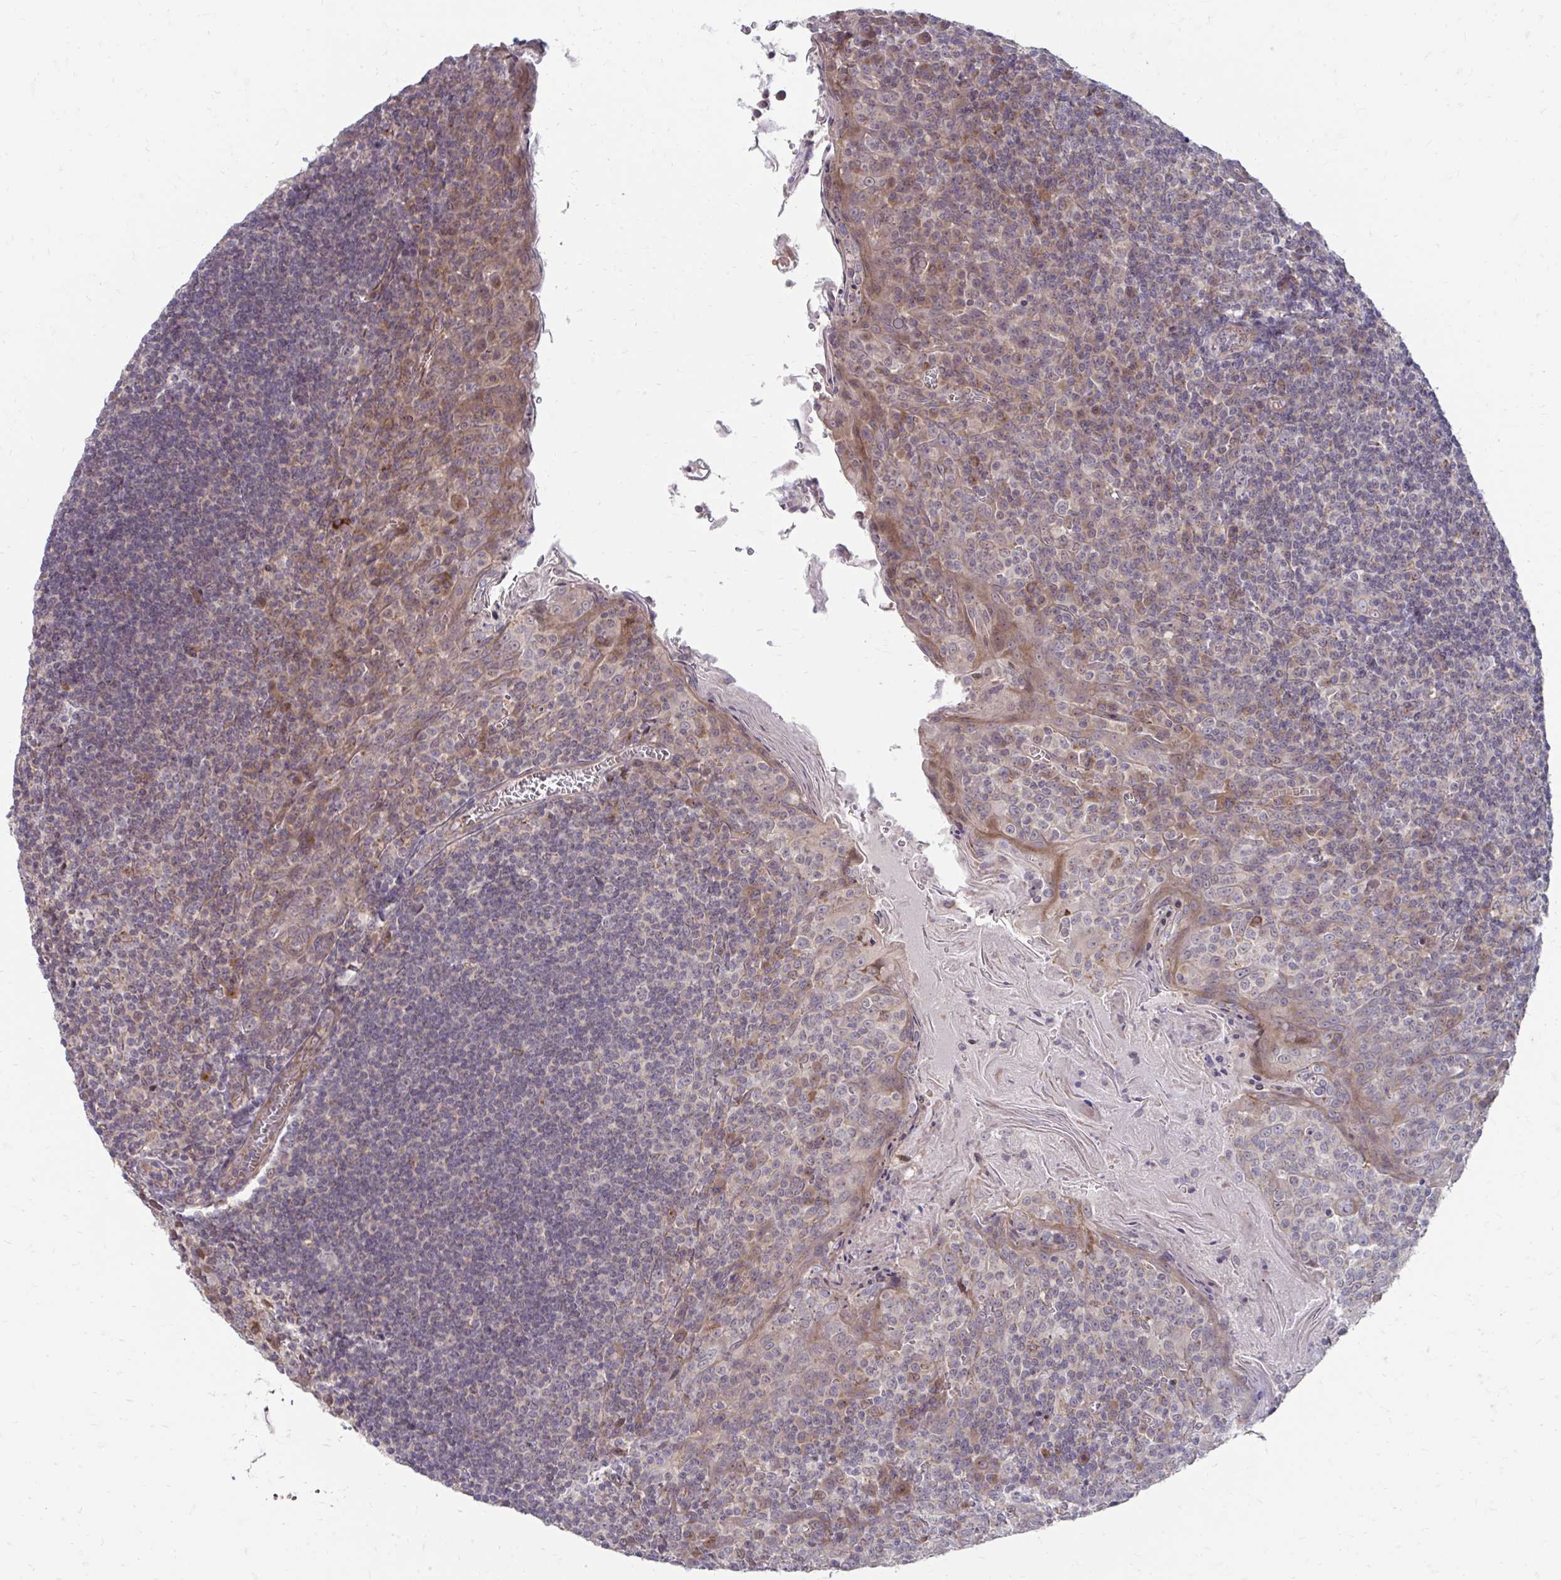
{"staining": {"intensity": "negative", "quantity": "none", "location": "none"}, "tissue": "tonsil", "cell_type": "Non-germinal center cells", "image_type": "normal", "snomed": [{"axis": "morphology", "description": "Normal tissue, NOS"}, {"axis": "topography", "description": "Tonsil"}], "caption": "This is an immunohistochemistry (IHC) image of benign tonsil. There is no expression in non-germinal center cells.", "gene": "ITPR2", "patient": {"sex": "male", "age": 27}}